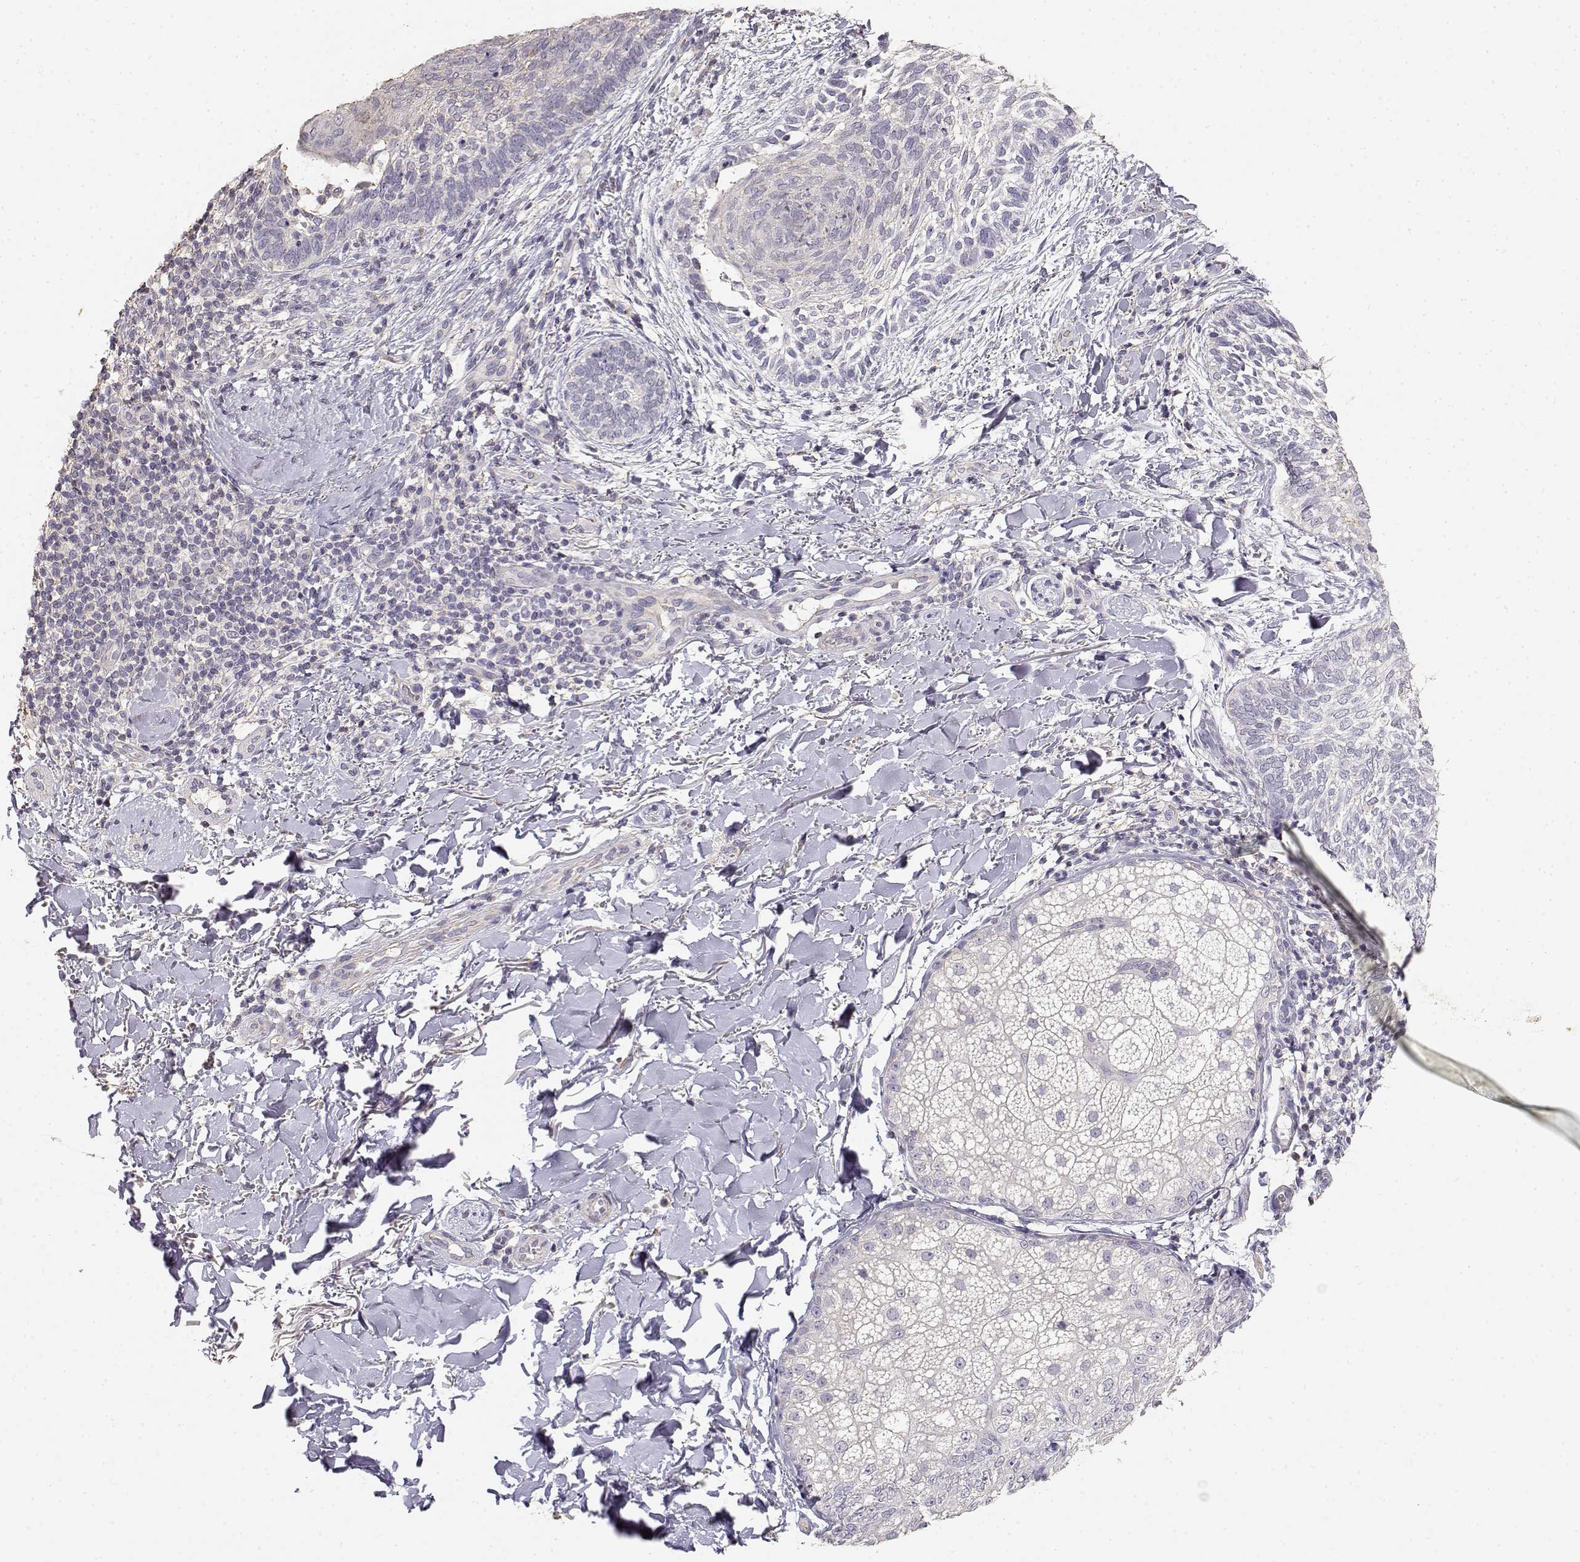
{"staining": {"intensity": "negative", "quantity": "none", "location": "none"}, "tissue": "skin cancer", "cell_type": "Tumor cells", "image_type": "cancer", "snomed": [{"axis": "morphology", "description": "Normal tissue, NOS"}, {"axis": "morphology", "description": "Basal cell carcinoma"}, {"axis": "topography", "description": "Skin"}], "caption": "The histopathology image exhibits no staining of tumor cells in basal cell carcinoma (skin).", "gene": "TNFRSF10C", "patient": {"sex": "male", "age": 46}}